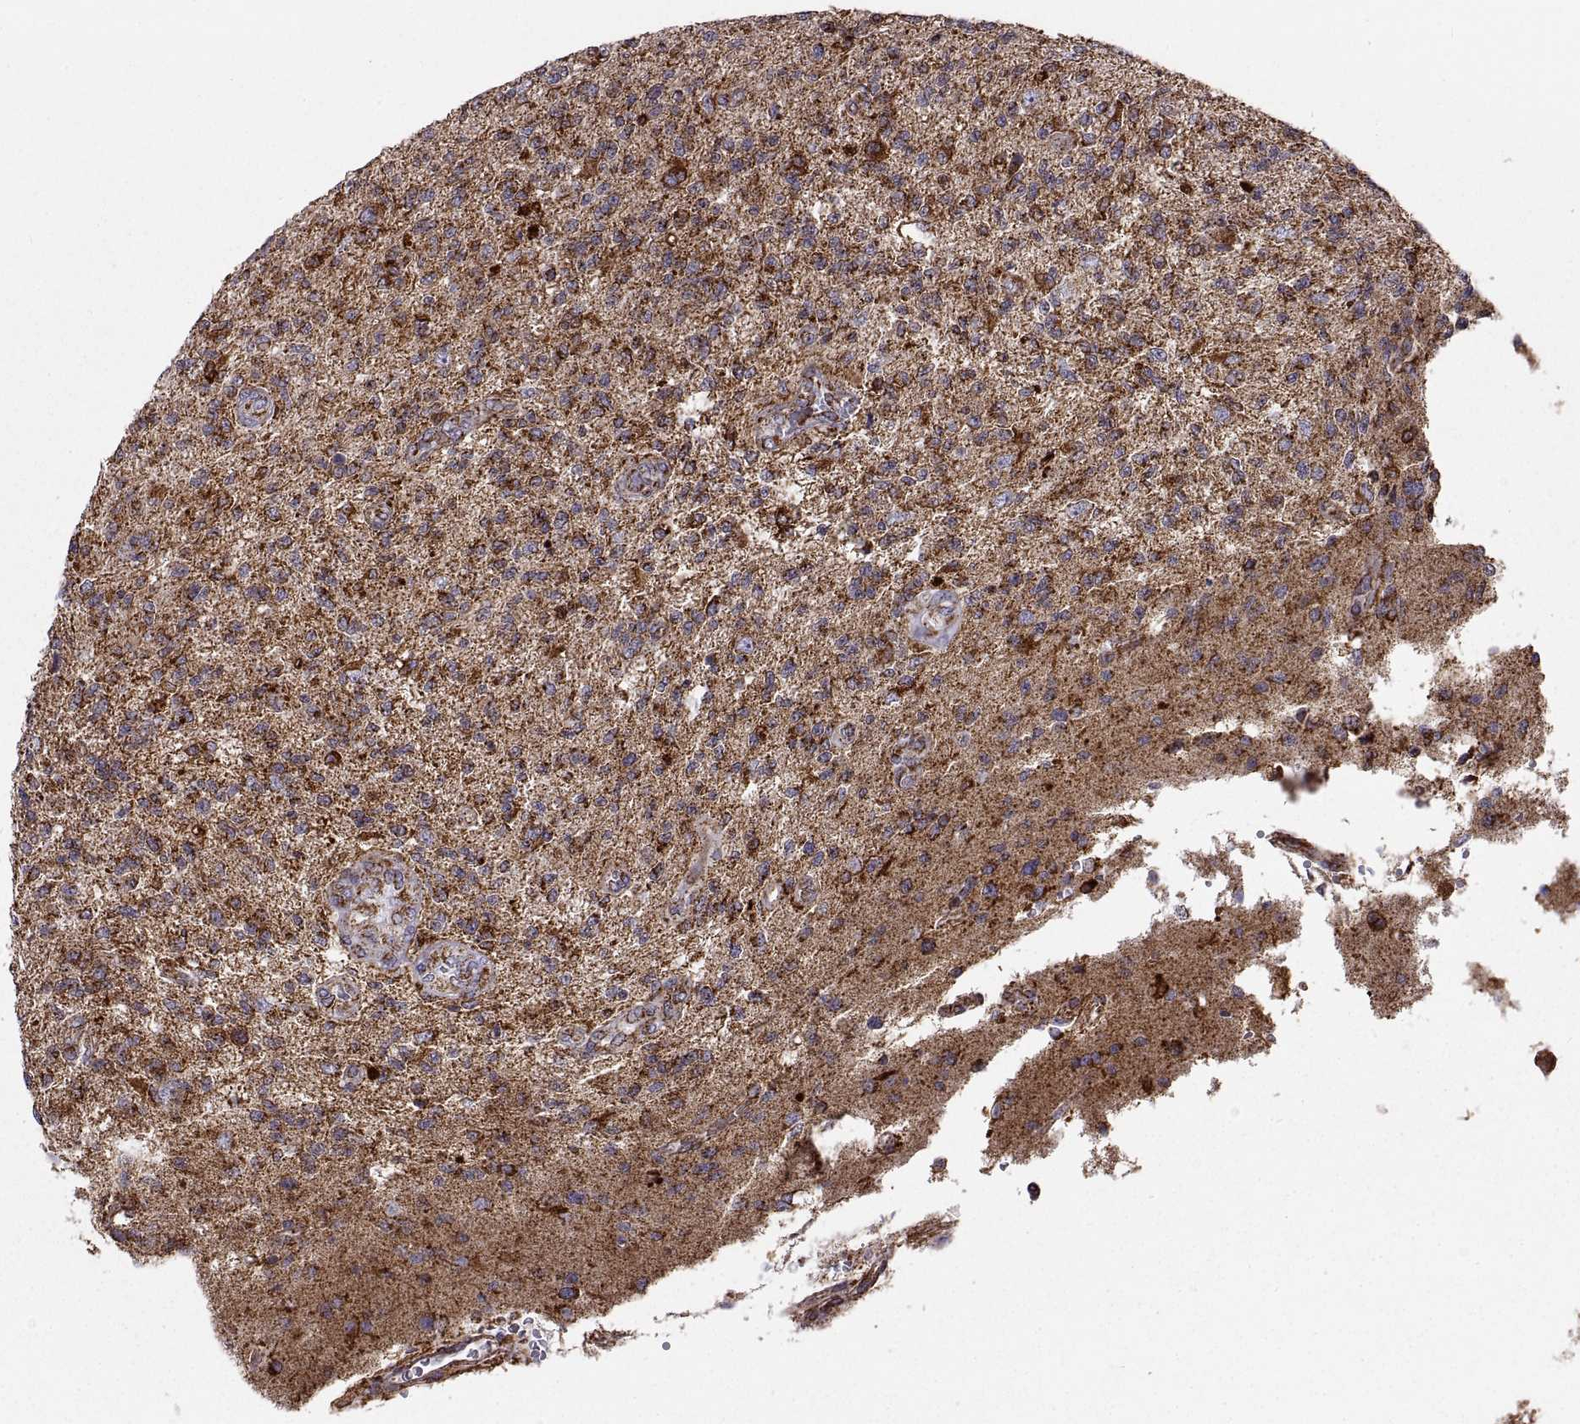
{"staining": {"intensity": "strong", "quantity": "<25%", "location": "cytoplasmic/membranous"}, "tissue": "glioma", "cell_type": "Tumor cells", "image_type": "cancer", "snomed": [{"axis": "morphology", "description": "Glioma, malignant, High grade"}, {"axis": "topography", "description": "Brain"}], "caption": "A medium amount of strong cytoplasmic/membranous positivity is appreciated in approximately <25% of tumor cells in malignant high-grade glioma tissue. (Brightfield microscopy of DAB IHC at high magnification).", "gene": "ARSD", "patient": {"sex": "male", "age": 56}}